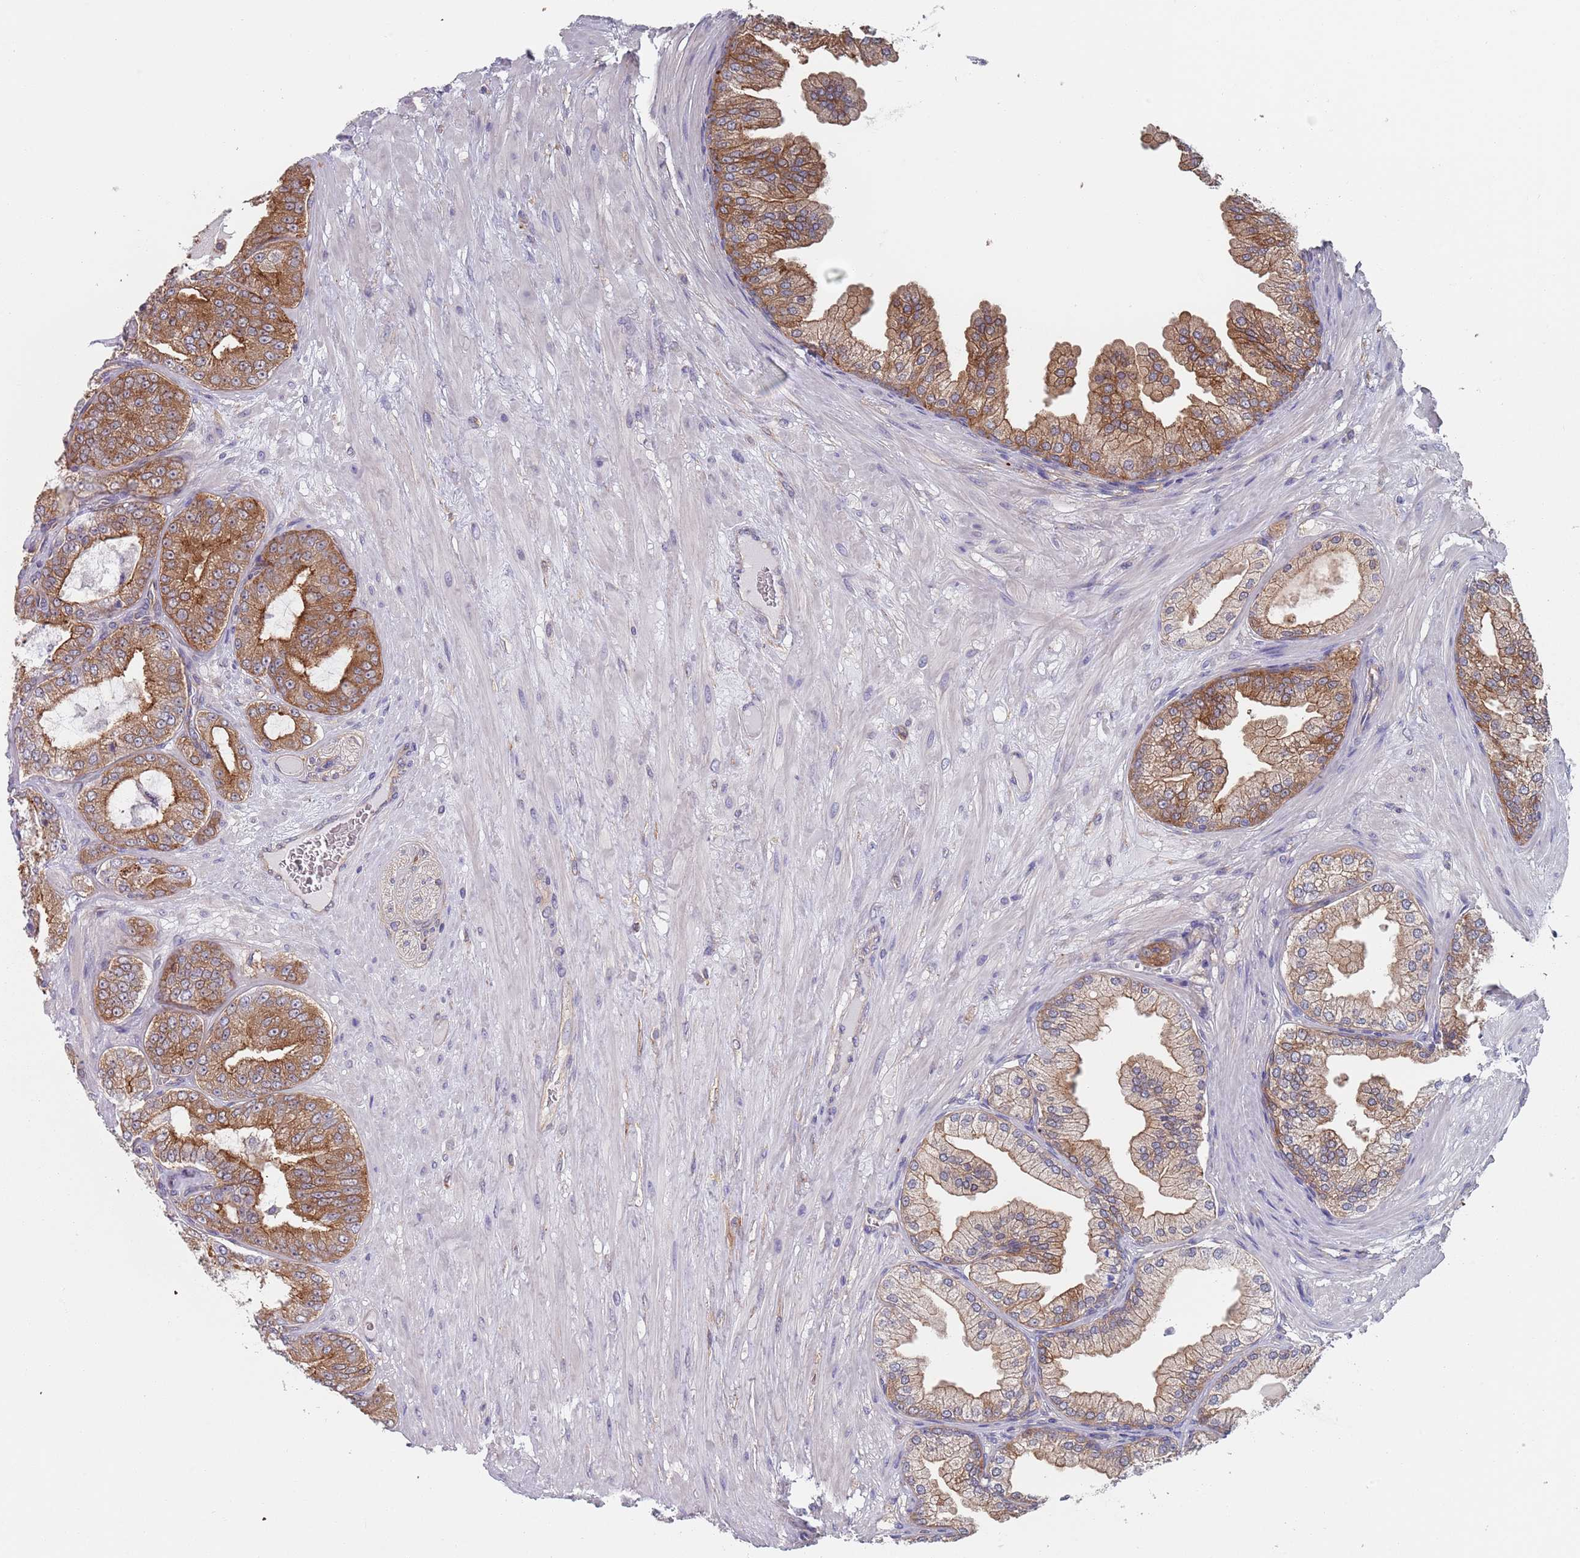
{"staining": {"intensity": "moderate", "quantity": ">75%", "location": "cytoplasmic/membranous"}, "tissue": "prostate cancer", "cell_type": "Tumor cells", "image_type": "cancer", "snomed": [{"axis": "morphology", "description": "Adenocarcinoma, Low grade"}, {"axis": "topography", "description": "Prostate"}], "caption": "A brown stain shows moderate cytoplasmic/membranous staining of a protein in adenocarcinoma (low-grade) (prostate) tumor cells. The staining was performed using DAB (3,3'-diaminobenzidine) to visualize the protein expression in brown, while the nuclei were stained in blue with hematoxylin (Magnification: 20x).", "gene": "APPL2", "patient": {"sex": "male", "age": 63}}